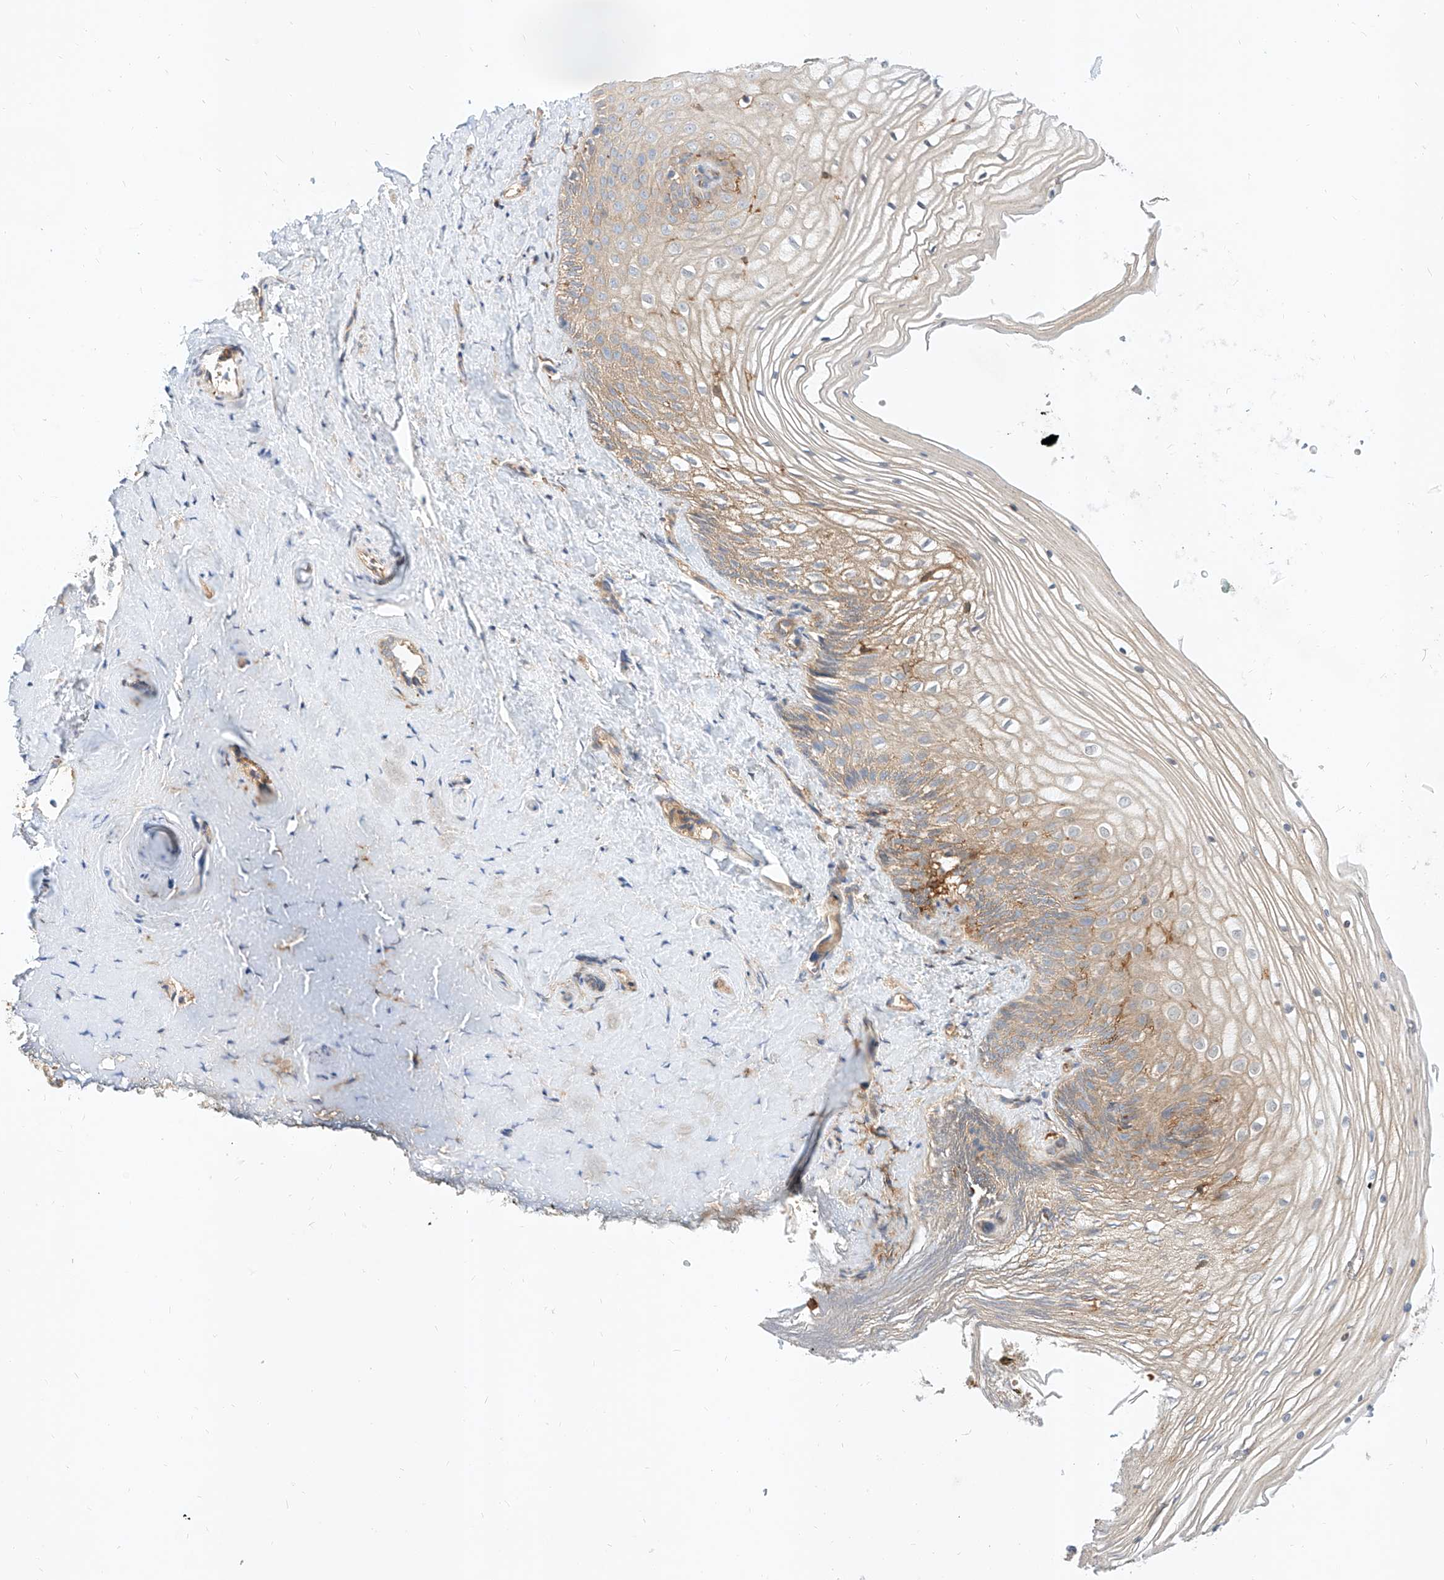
{"staining": {"intensity": "moderate", "quantity": "25%-75%", "location": "cytoplasmic/membranous"}, "tissue": "vagina", "cell_type": "Squamous epithelial cells", "image_type": "normal", "snomed": [{"axis": "morphology", "description": "Normal tissue, NOS"}, {"axis": "topography", "description": "Vagina"}, {"axis": "topography", "description": "Cervix"}], "caption": "Immunohistochemistry of normal vagina demonstrates medium levels of moderate cytoplasmic/membranous positivity in approximately 25%-75% of squamous epithelial cells. (DAB (3,3'-diaminobenzidine) IHC, brown staining for protein, blue staining for nuclei).", "gene": "NFAM1", "patient": {"sex": "female", "age": 40}}